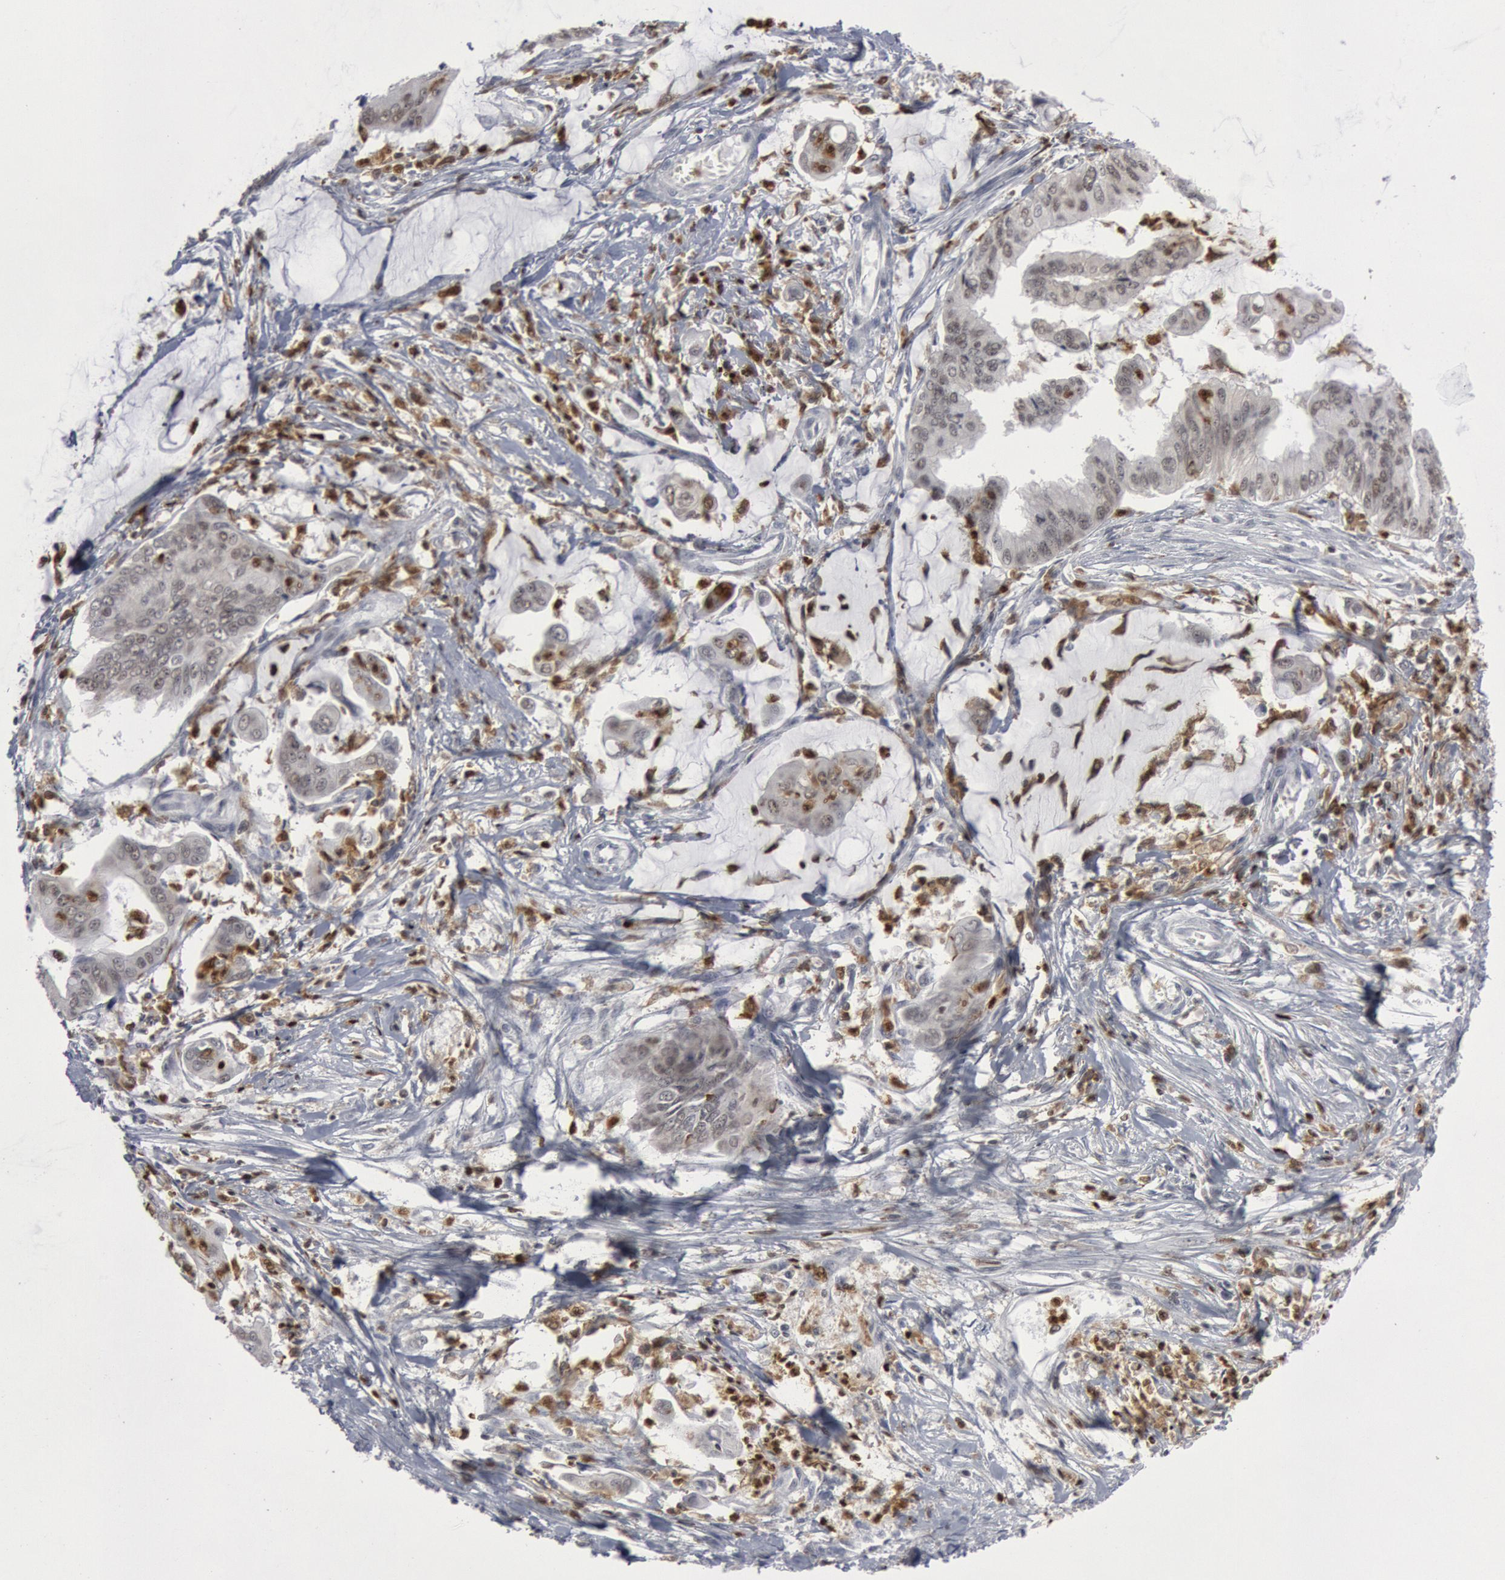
{"staining": {"intensity": "weak", "quantity": ">75%", "location": "cytoplasmic/membranous,nuclear"}, "tissue": "stomach cancer", "cell_type": "Tumor cells", "image_type": "cancer", "snomed": [{"axis": "morphology", "description": "Adenocarcinoma, NOS"}, {"axis": "topography", "description": "Stomach, upper"}], "caption": "Brown immunohistochemical staining in human stomach adenocarcinoma displays weak cytoplasmic/membranous and nuclear expression in about >75% of tumor cells.", "gene": "PTPN6", "patient": {"sex": "male", "age": 80}}